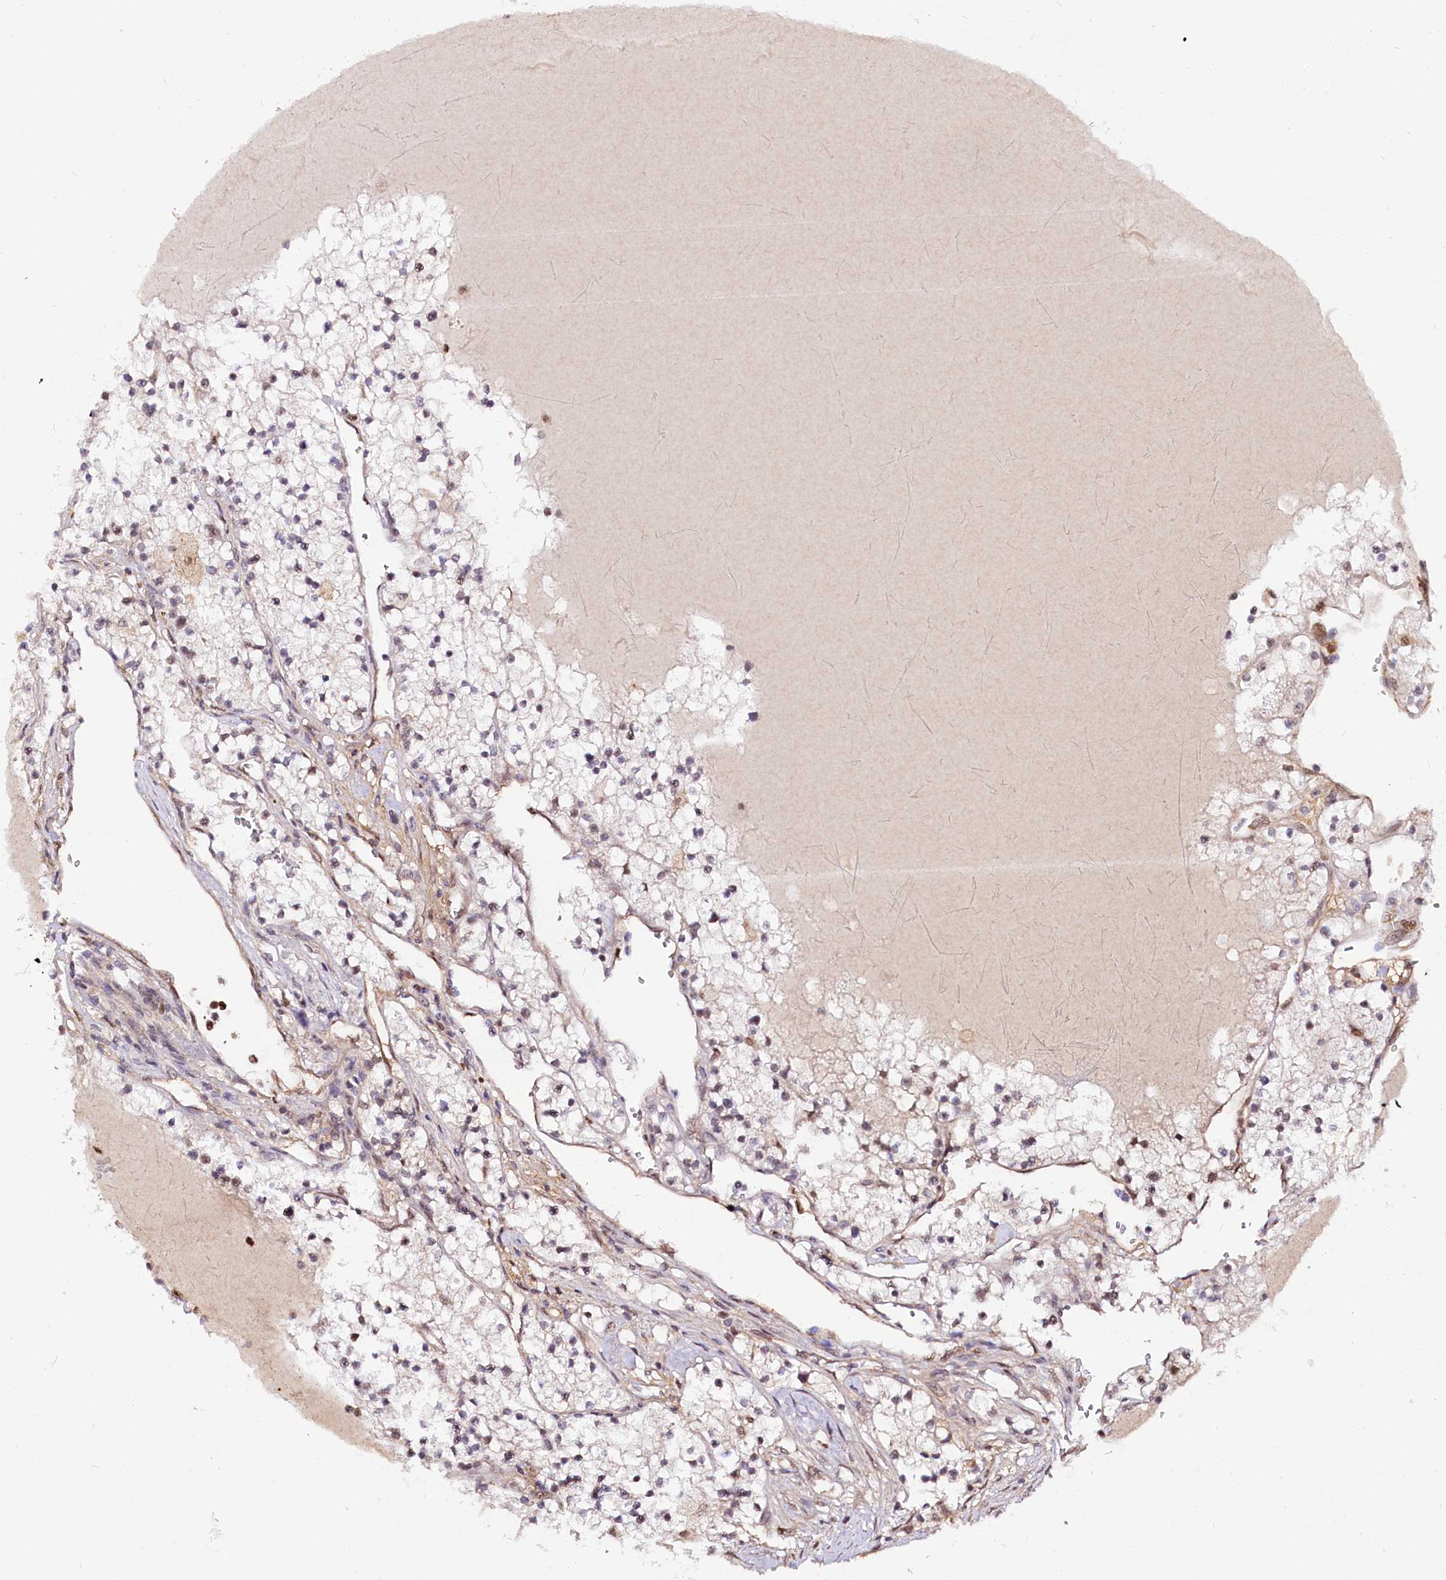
{"staining": {"intensity": "moderate", "quantity": "<25%", "location": "nuclear"}, "tissue": "renal cancer", "cell_type": "Tumor cells", "image_type": "cancer", "snomed": [{"axis": "morphology", "description": "Normal tissue, NOS"}, {"axis": "morphology", "description": "Adenocarcinoma, NOS"}, {"axis": "topography", "description": "Kidney"}], "caption": "Immunohistochemical staining of renal adenocarcinoma exhibits low levels of moderate nuclear protein expression in approximately <25% of tumor cells.", "gene": "GNL3L", "patient": {"sex": "male", "age": 68}}